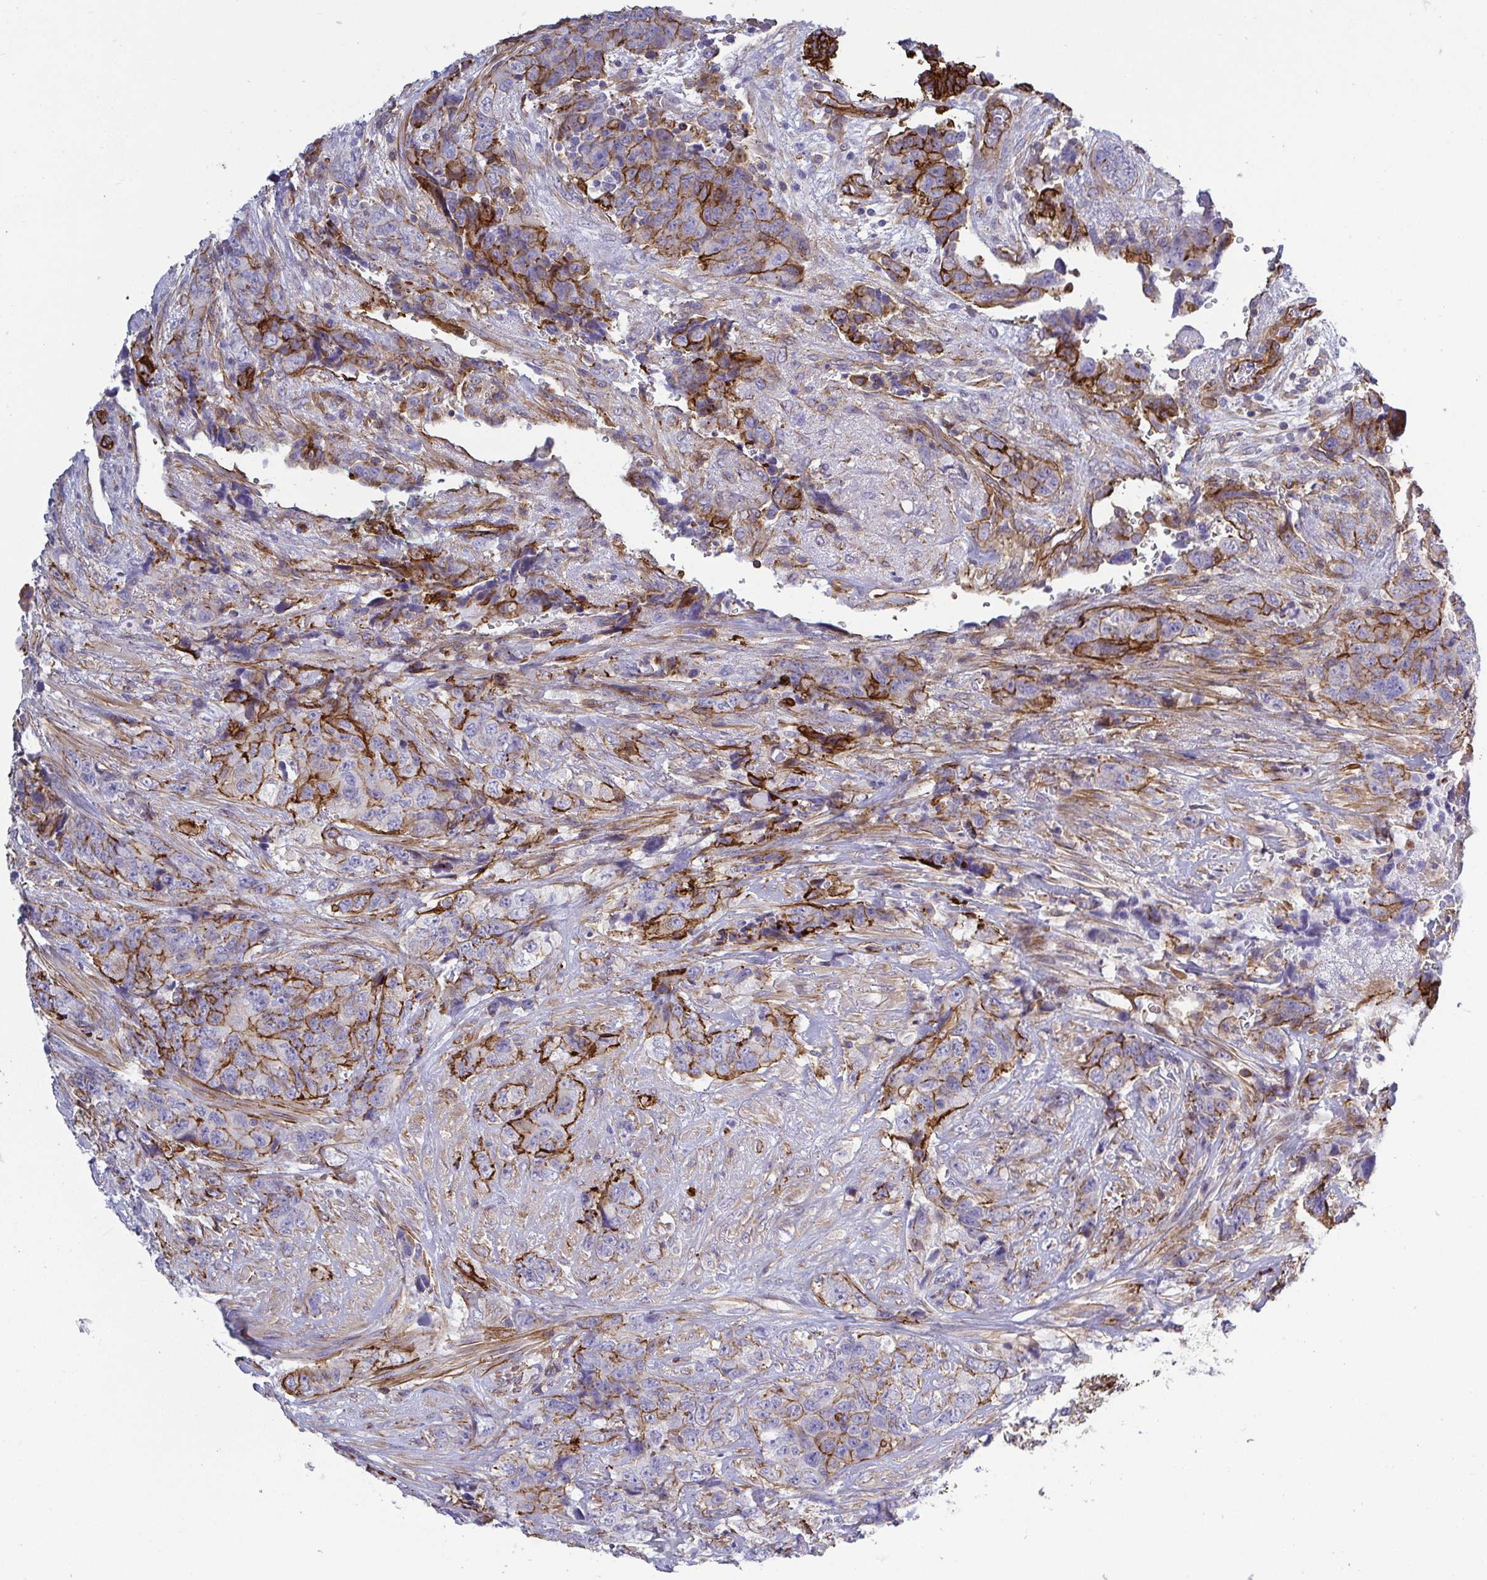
{"staining": {"intensity": "moderate", "quantity": "25%-75%", "location": "cytoplasmic/membranous"}, "tissue": "urothelial cancer", "cell_type": "Tumor cells", "image_type": "cancer", "snomed": [{"axis": "morphology", "description": "Urothelial carcinoma, High grade"}, {"axis": "topography", "description": "Urinary bladder"}], "caption": "Immunohistochemical staining of urothelial cancer shows moderate cytoplasmic/membranous protein expression in about 25%-75% of tumor cells. The staining was performed using DAB, with brown indicating positive protein expression. Nuclei are stained blue with hematoxylin.", "gene": "LIMA1", "patient": {"sex": "female", "age": 78}}